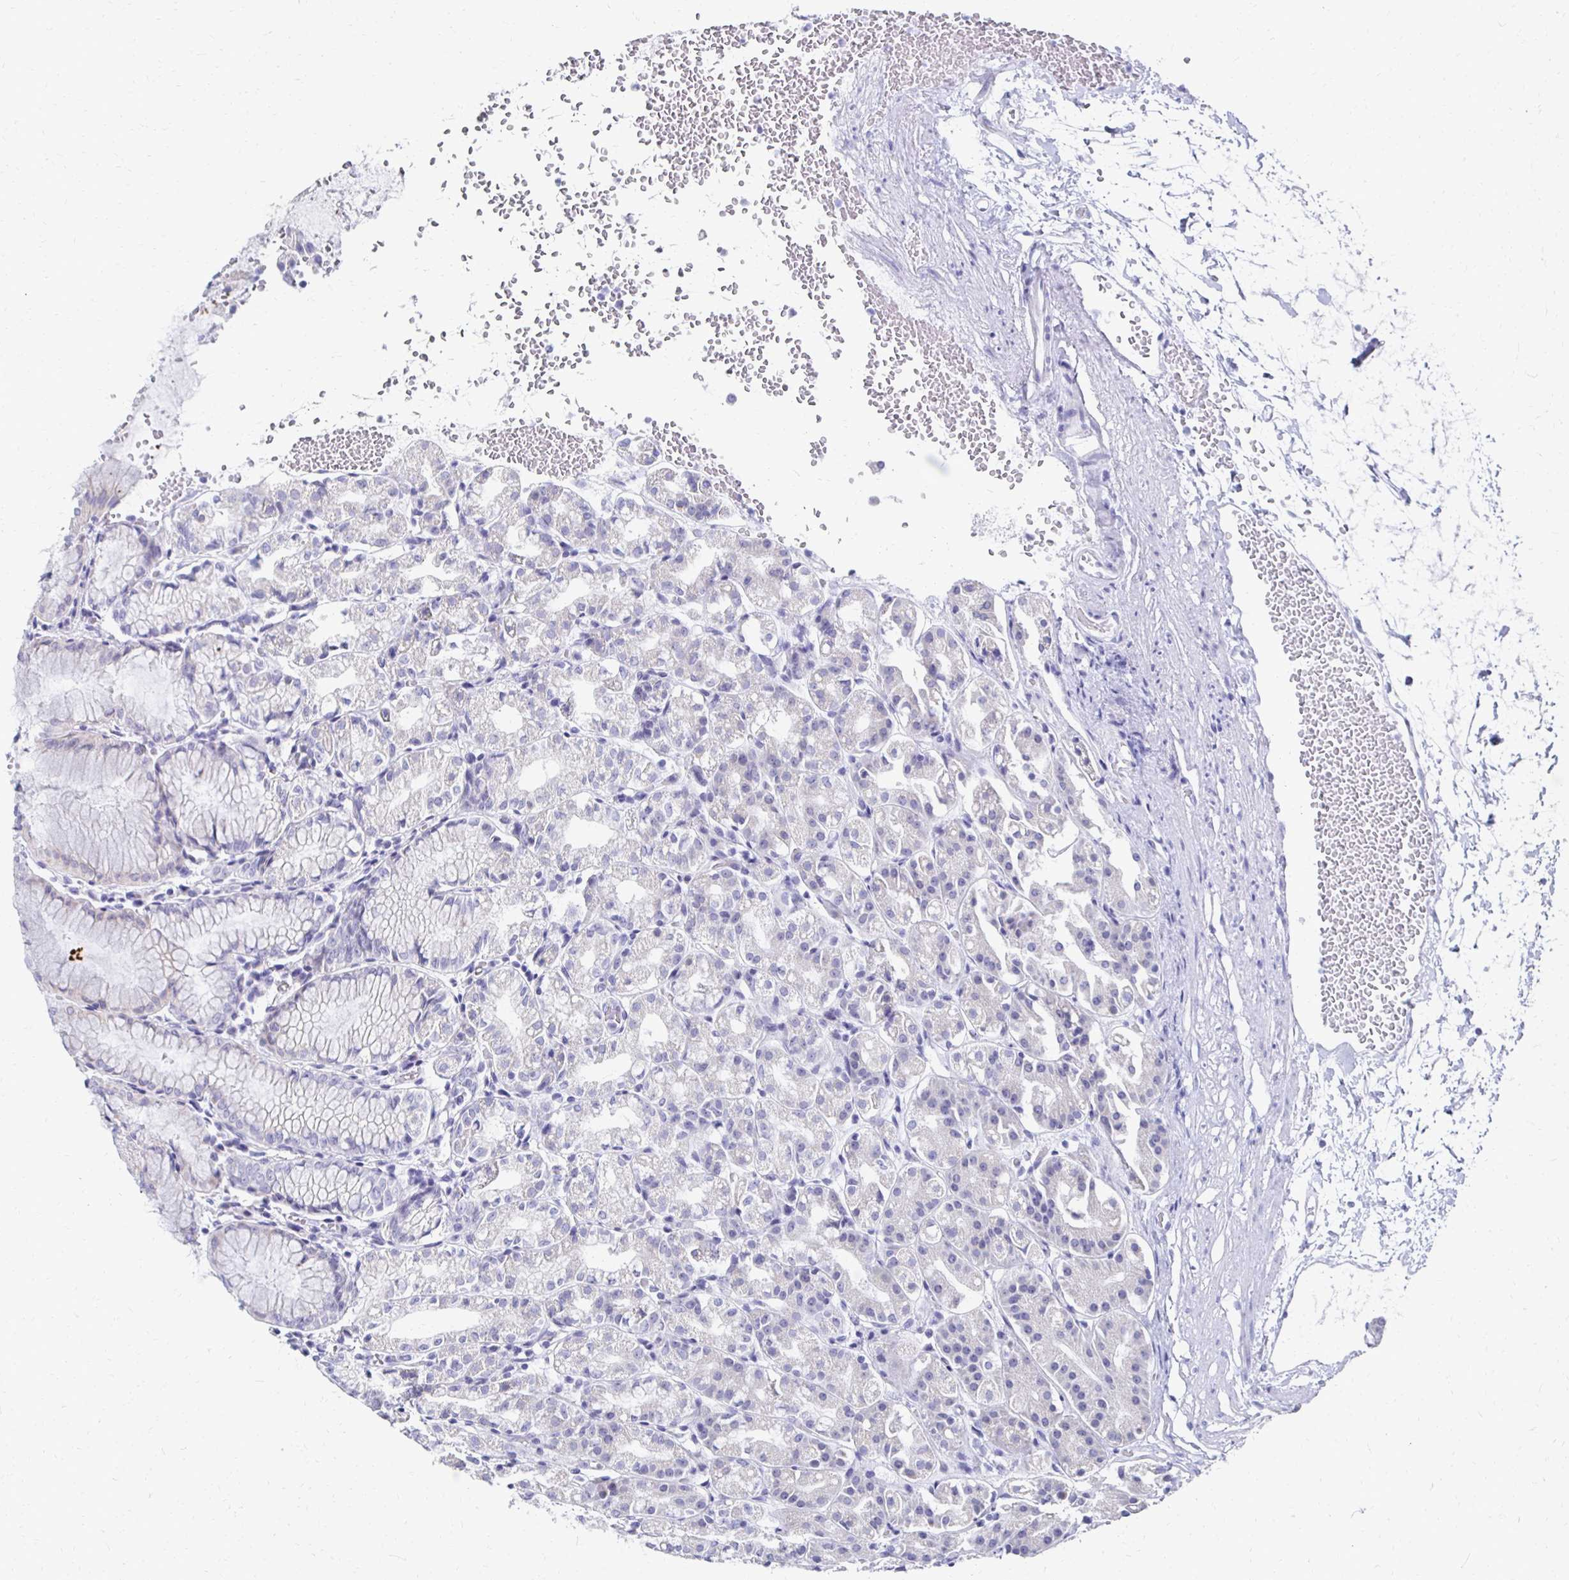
{"staining": {"intensity": "negative", "quantity": "none", "location": "none"}, "tissue": "stomach", "cell_type": "Glandular cells", "image_type": "normal", "snomed": [{"axis": "morphology", "description": "Normal tissue, NOS"}, {"axis": "topography", "description": "Stomach"}], "caption": "Protein analysis of unremarkable stomach reveals no significant expression in glandular cells. Brightfield microscopy of IHC stained with DAB (3,3'-diaminobenzidine) (brown) and hematoxylin (blue), captured at high magnification.", "gene": "SYCP3", "patient": {"sex": "female", "age": 57}}